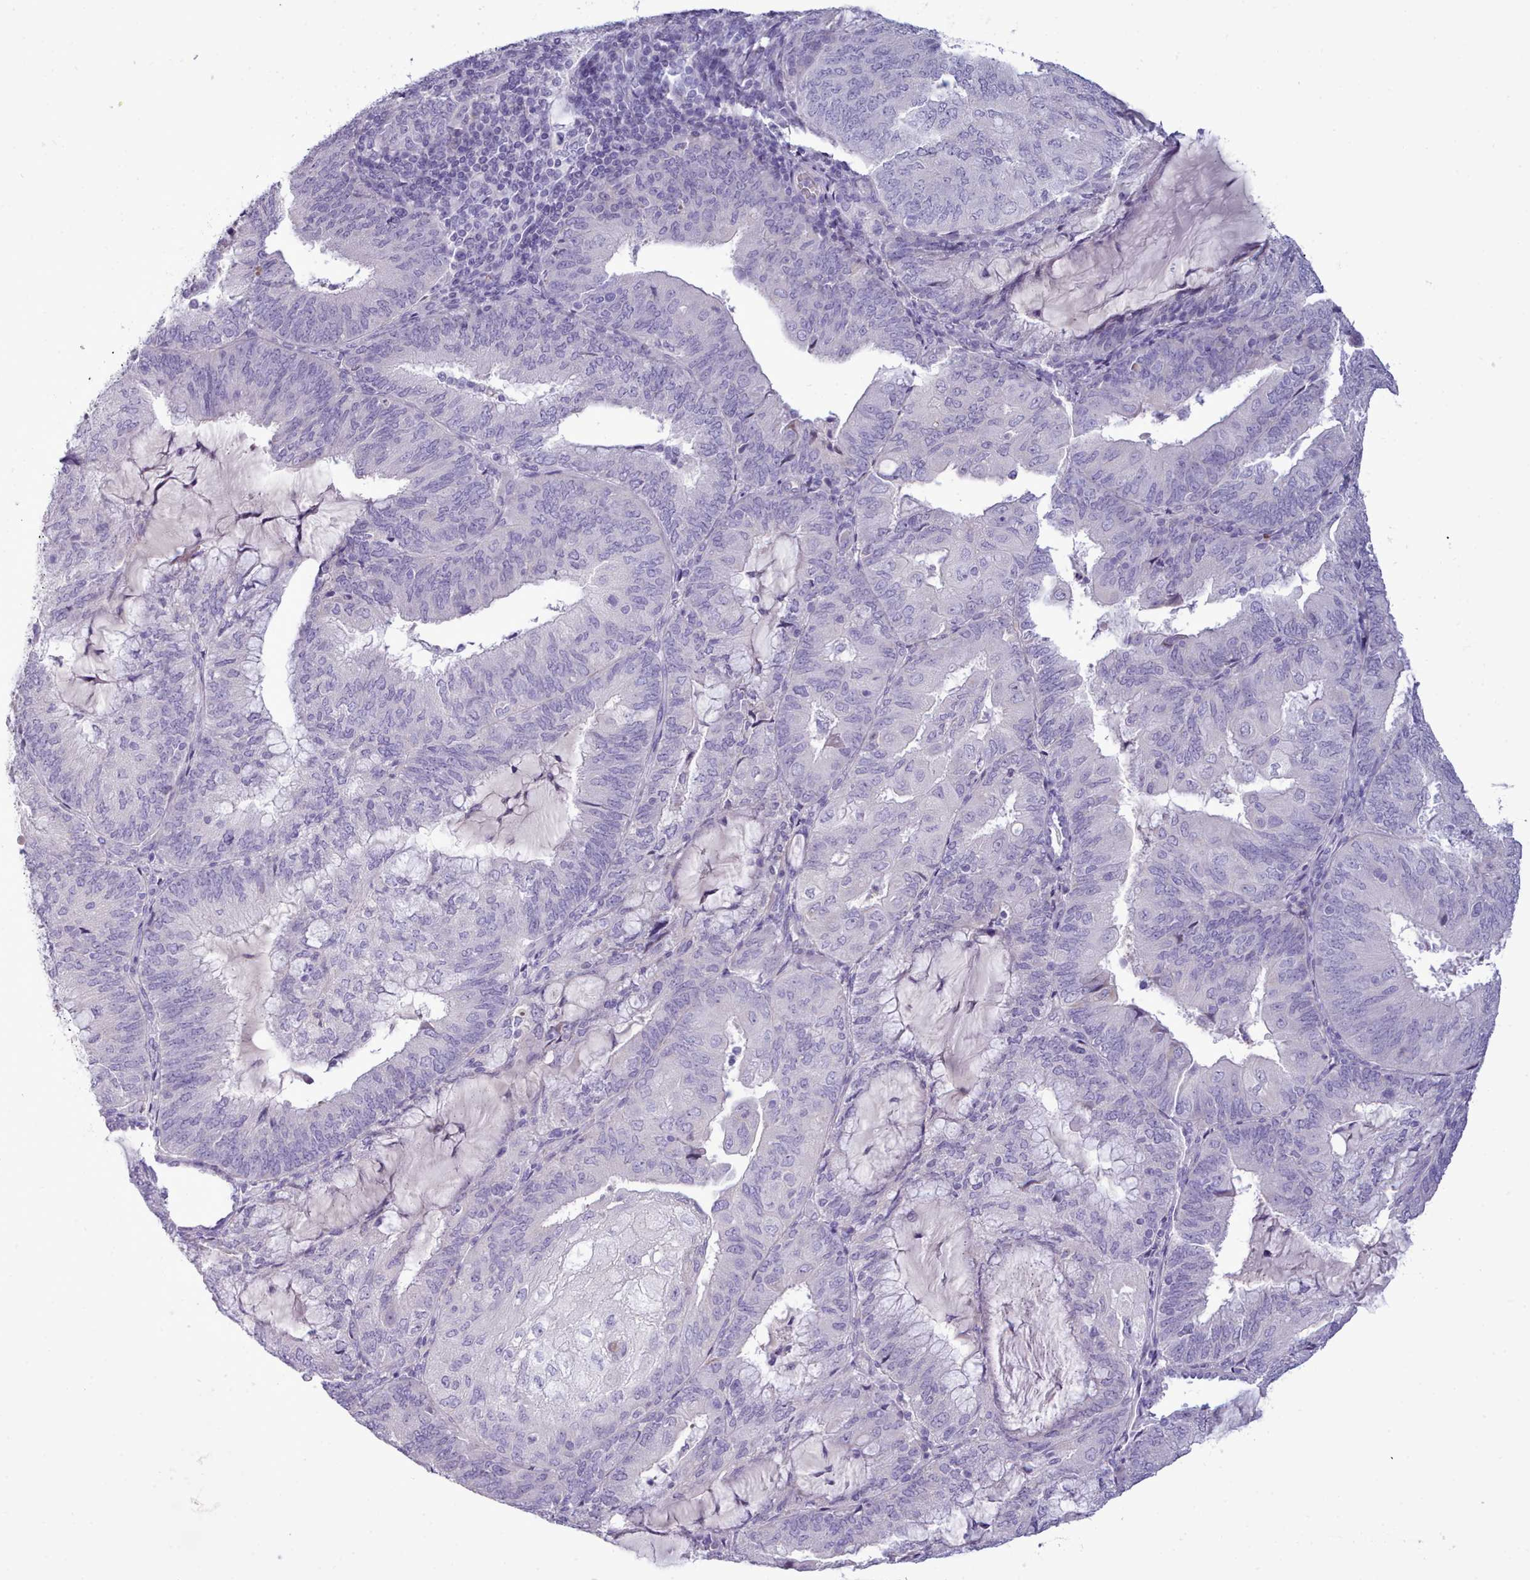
{"staining": {"intensity": "negative", "quantity": "none", "location": "none"}, "tissue": "endometrial cancer", "cell_type": "Tumor cells", "image_type": "cancer", "snomed": [{"axis": "morphology", "description": "Adenocarcinoma, NOS"}, {"axis": "topography", "description": "Endometrium"}], "caption": "Tumor cells are negative for brown protein staining in endometrial cancer (adenocarcinoma).", "gene": "CYP2A13", "patient": {"sex": "female", "age": 81}}